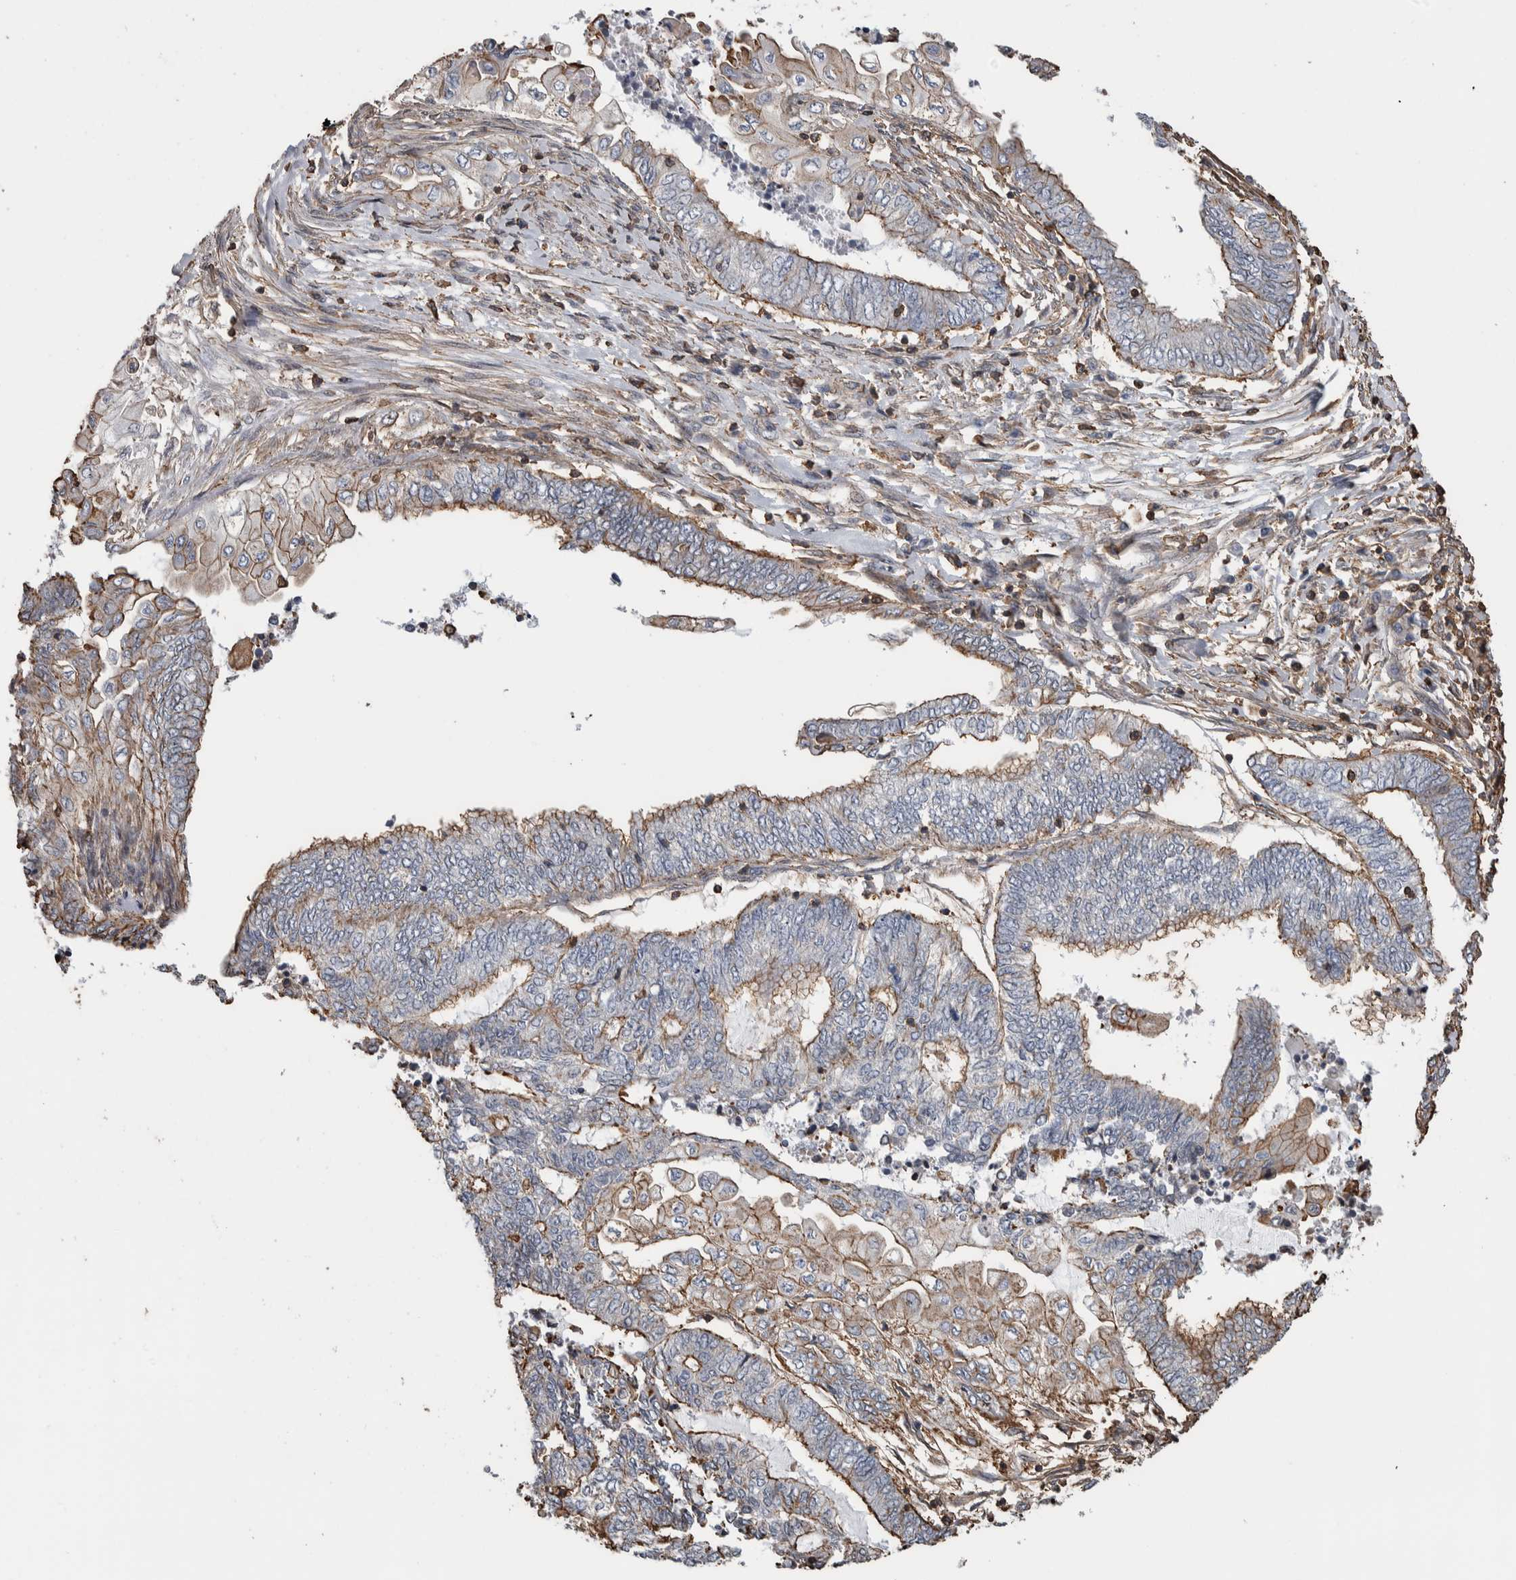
{"staining": {"intensity": "weak", "quantity": ">75%", "location": "cytoplasmic/membranous"}, "tissue": "endometrial cancer", "cell_type": "Tumor cells", "image_type": "cancer", "snomed": [{"axis": "morphology", "description": "Adenocarcinoma, NOS"}, {"axis": "topography", "description": "Uterus"}, {"axis": "topography", "description": "Endometrium"}], "caption": "Immunohistochemistry of adenocarcinoma (endometrial) displays low levels of weak cytoplasmic/membranous positivity in about >75% of tumor cells. The staining was performed using DAB (3,3'-diaminobenzidine), with brown indicating positive protein expression. Nuclei are stained blue with hematoxylin.", "gene": "ENPP2", "patient": {"sex": "female", "age": 70}}